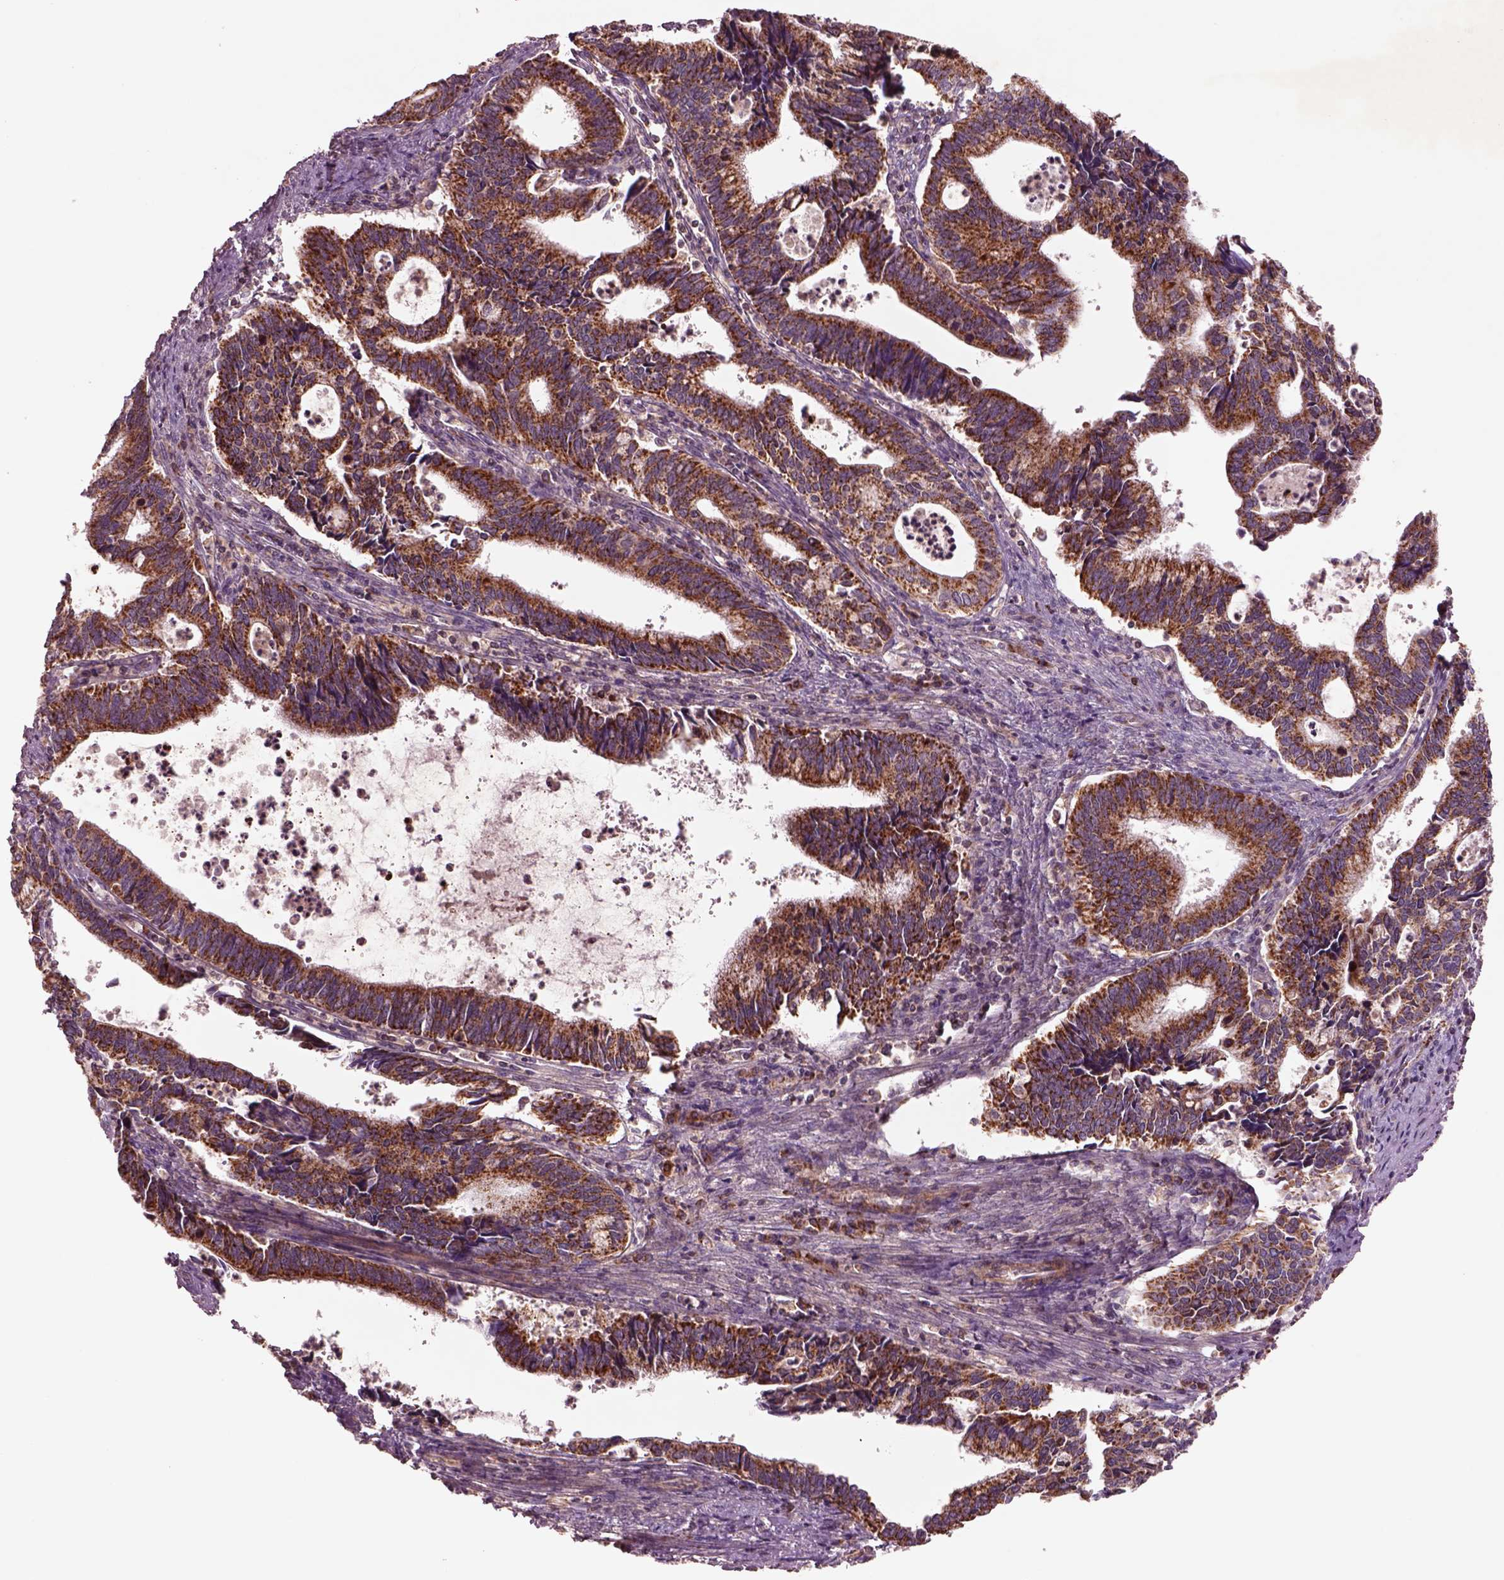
{"staining": {"intensity": "moderate", "quantity": ">75%", "location": "cytoplasmic/membranous"}, "tissue": "cervical cancer", "cell_type": "Tumor cells", "image_type": "cancer", "snomed": [{"axis": "morphology", "description": "Adenocarcinoma, NOS"}, {"axis": "topography", "description": "Cervix"}], "caption": "Cervical cancer (adenocarcinoma) stained for a protein reveals moderate cytoplasmic/membranous positivity in tumor cells.", "gene": "SLC25A5", "patient": {"sex": "female", "age": 42}}